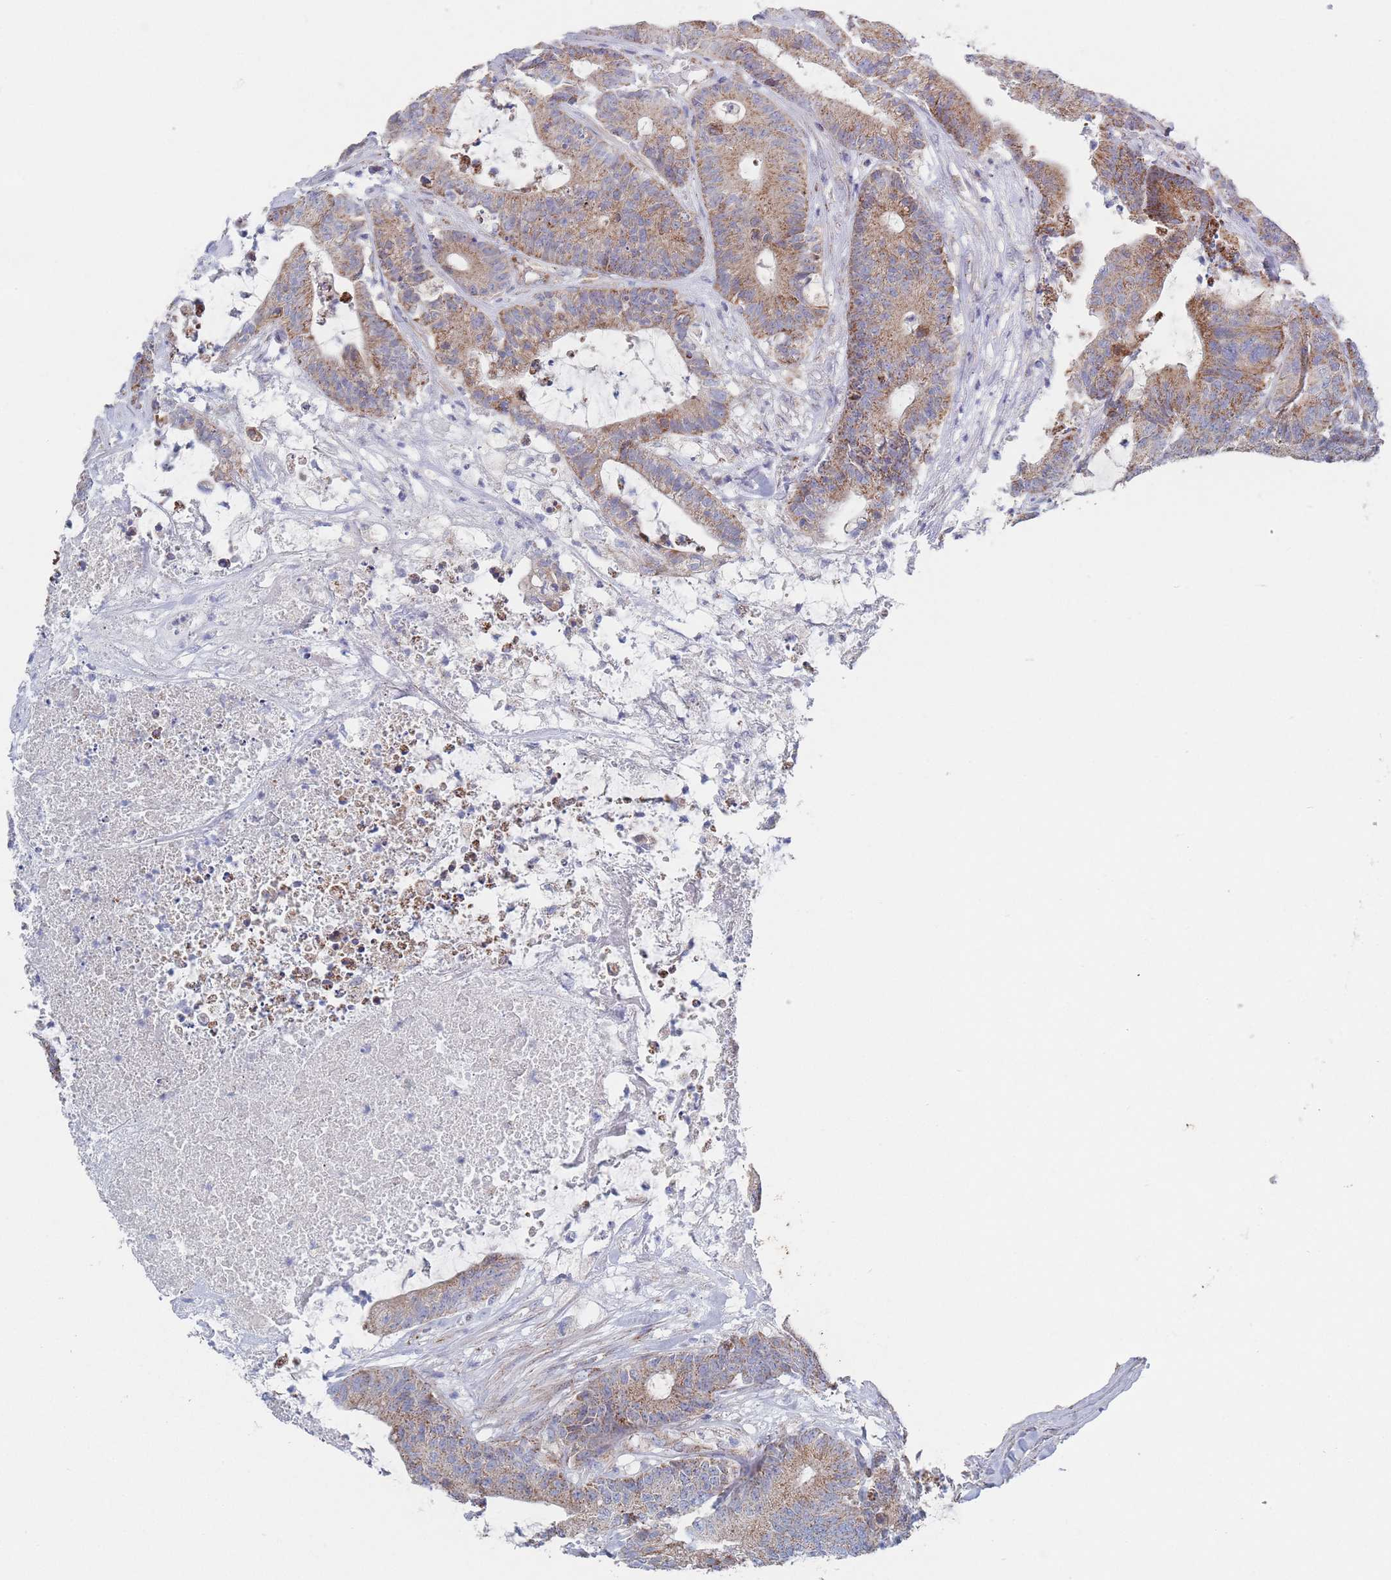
{"staining": {"intensity": "moderate", "quantity": ">75%", "location": "cytoplasmic/membranous"}, "tissue": "colorectal cancer", "cell_type": "Tumor cells", "image_type": "cancer", "snomed": [{"axis": "morphology", "description": "Adenocarcinoma, NOS"}, {"axis": "topography", "description": "Colon"}], "caption": "Immunohistochemistry (IHC) micrograph of colorectal cancer stained for a protein (brown), which demonstrates medium levels of moderate cytoplasmic/membranous expression in approximately >75% of tumor cells.", "gene": "IKZF4", "patient": {"sex": "female", "age": 84}}